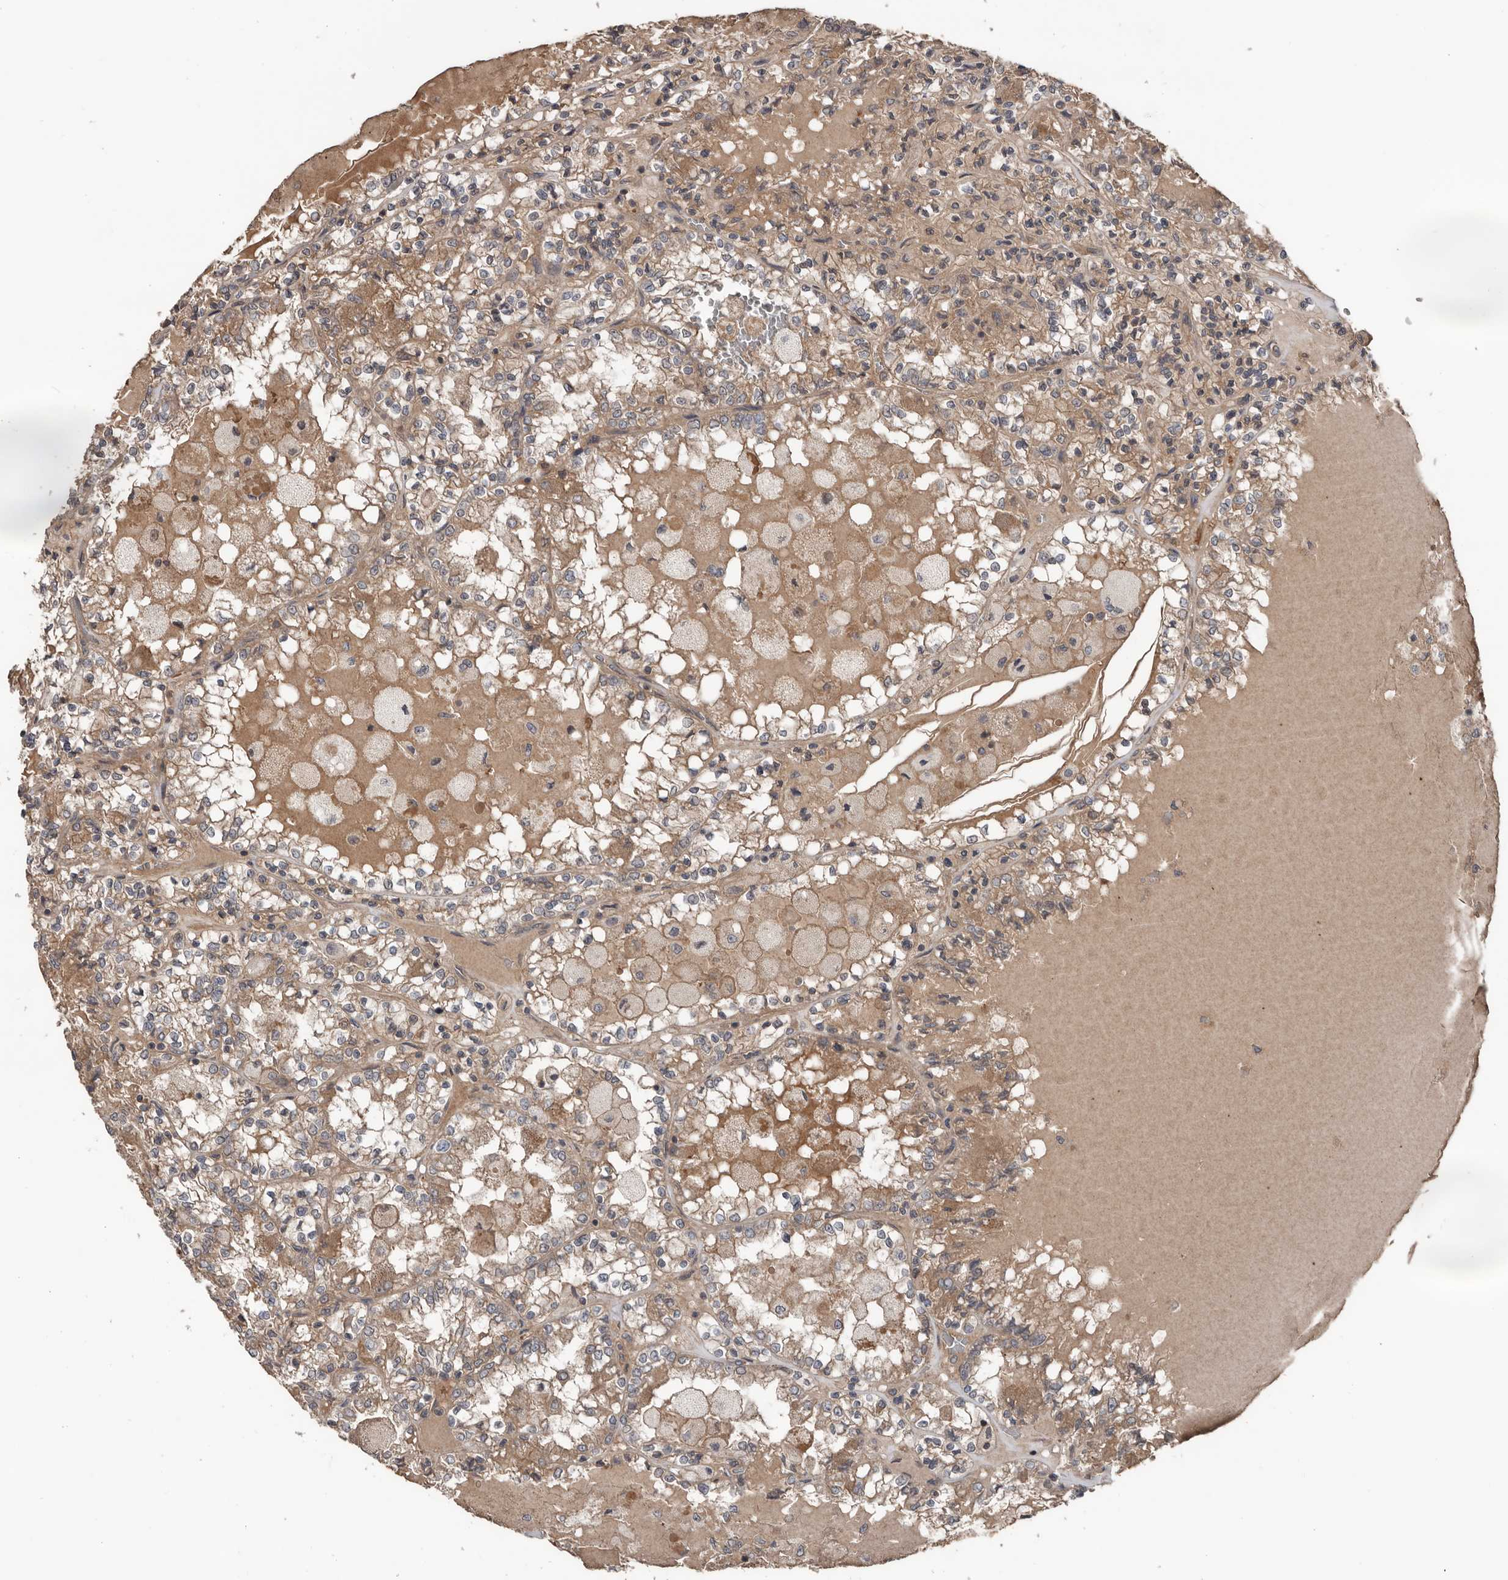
{"staining": {"intensity": "moderate", "quantity": ">75%", "location": "cytoplasmic/membranous"}, "tissue": "renal cancer", "cell_type": "Tumor cells", "image_type": "cancer", "snomed": [{"axis": "morphology", "description": "Adenocarcinoma, NOS"}, {"axis": "topography", "description": "Kidney"}], "caption": "This is an image of immunohistochemistry (IHC) staining of renal cancer, which shows moderate expression in the cytoplasmic/membranous of tumor cells.", "gene": "DNAJB4", "patient": {"sex": "female", "age": 56}}